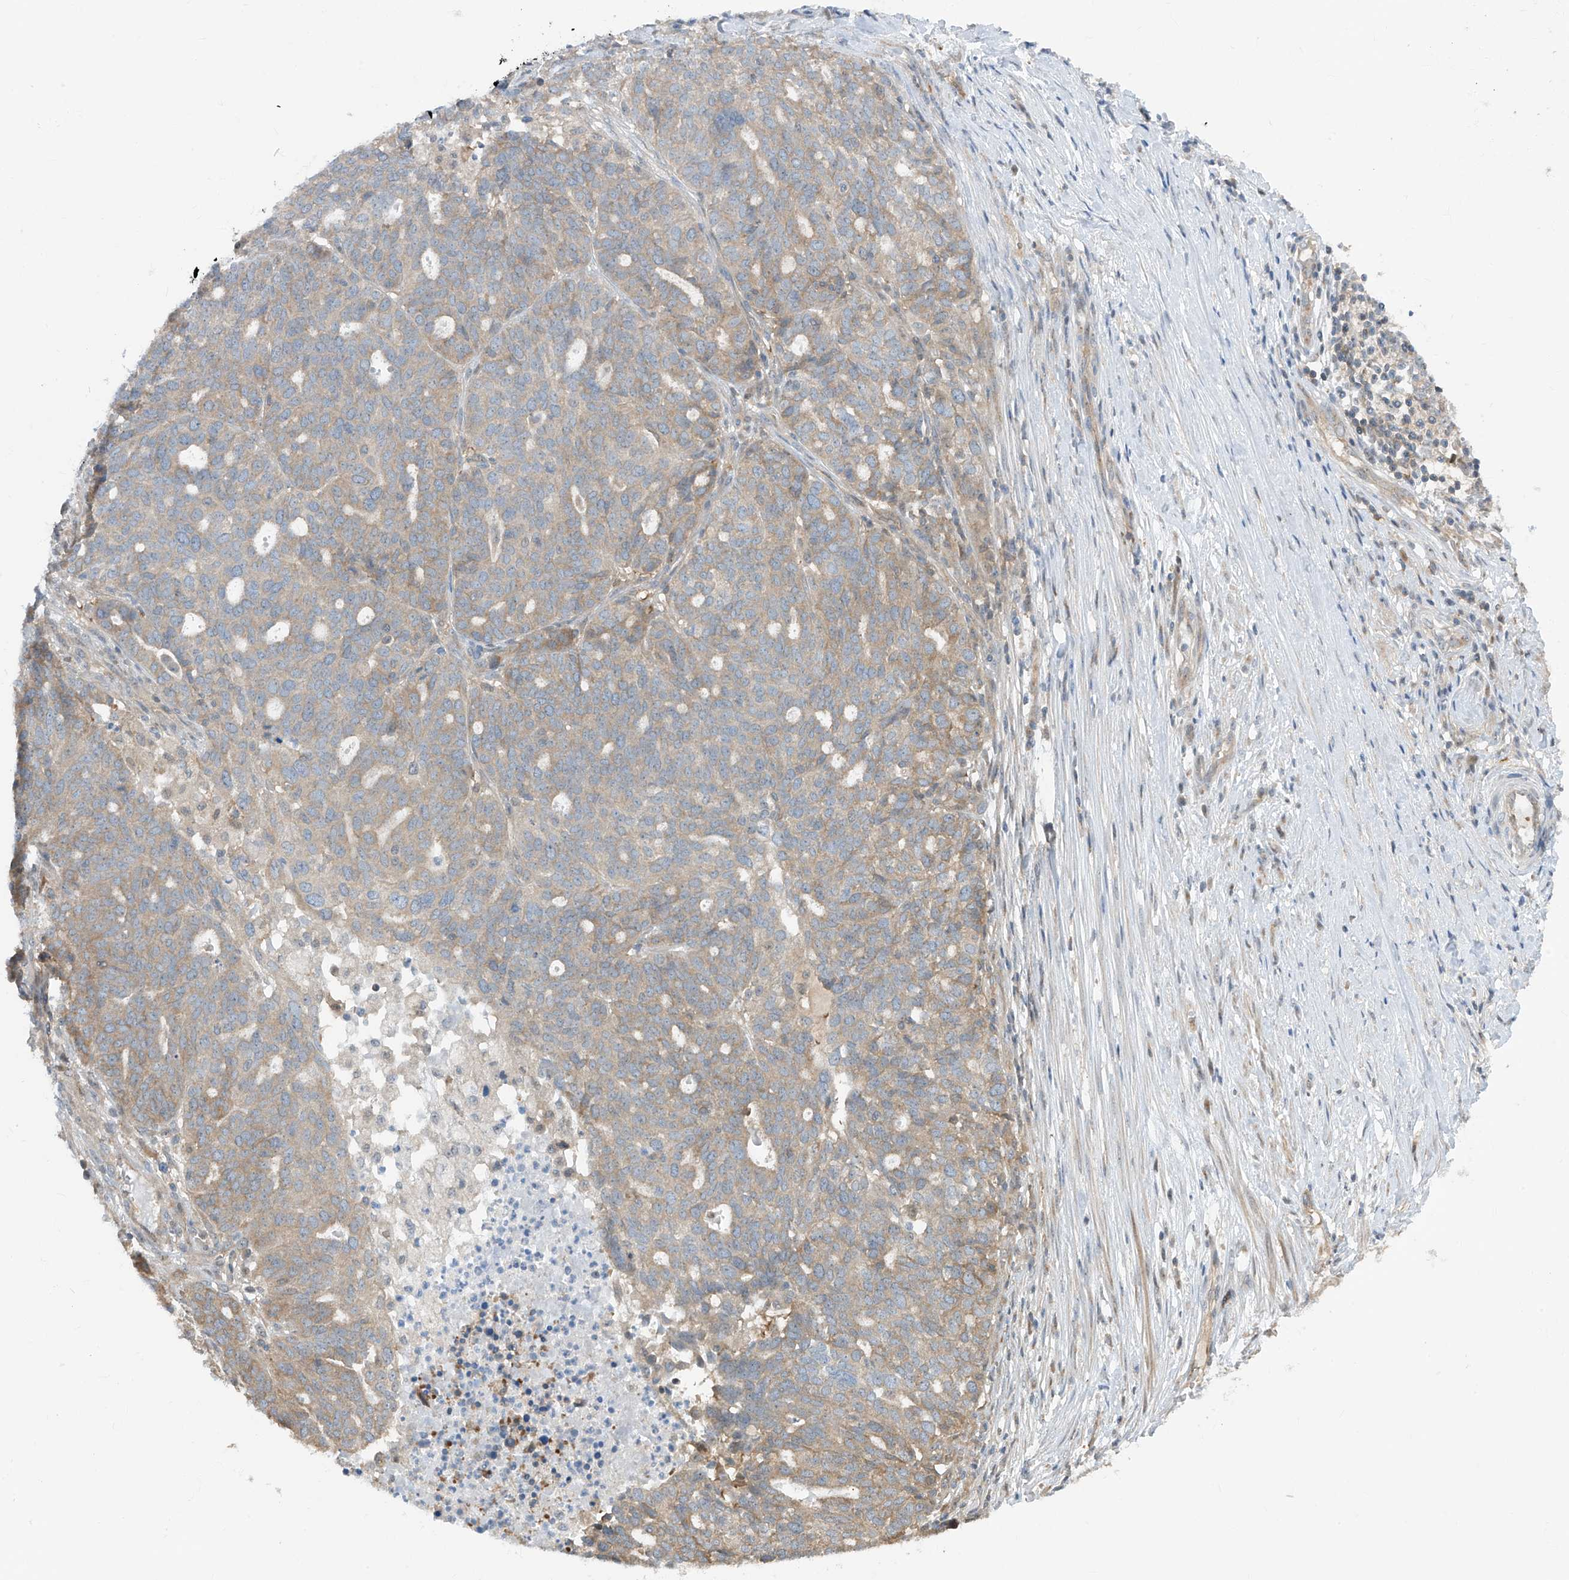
{"staining": {"intensity": "weak", "quantity": ">75%", "location": "cytoplasmic/membranous"}, "tissue": "ovarian cancer", "cell_type": "Tumor cells", "image_type": "cancer", "snomed": [{"axis": "morphology", "description": "Cystadenocarcinoma, serous, NOS"}, {"axis": "topography", "description": "Ovary"}], "caption": "IHC staining of serous cystadenocarcinoma (ovarian), which demonstrates low levels of weak cytoplasmic/membranous positivity in approximately >75% of tumor cells indicating weak cytoplasmic/membranous protein expression. The staining was performed using DAB (brown) for protein detection and nuclei were counterstained in hematoxylin (blue).", "gene": "TTC38", "patient": {"sex": "female", "age": 59}}